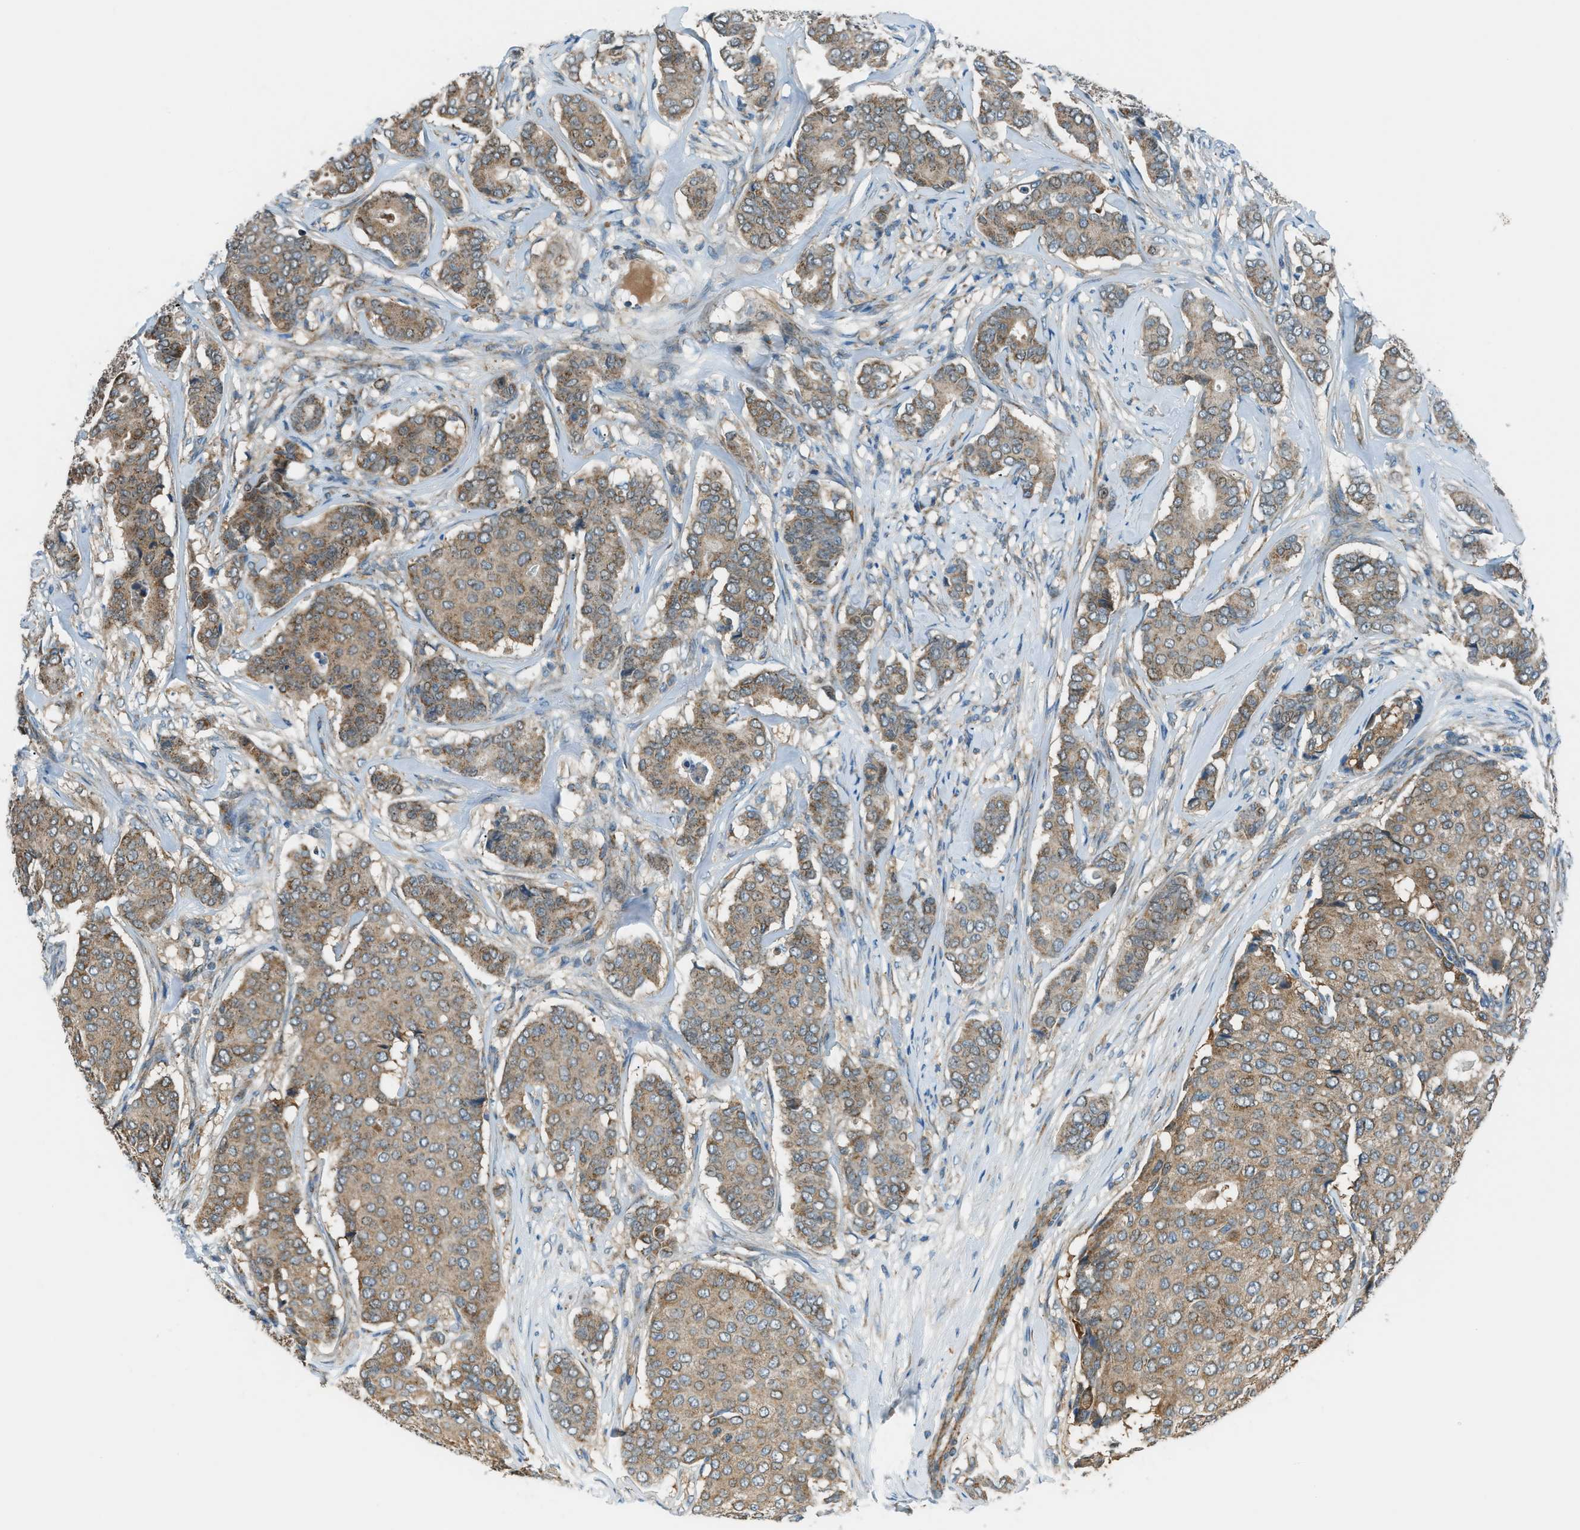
{"staining": {"intensity": "moderate", "quantity": "25%-75%", "location": "cytoplasmic/membranous"}, "tissue": "breast cancer", "cell_type": "Tumor cells", "image_type": "cancer", "snomed": [{"axis": "morphology", "description": "Duct carcinoma"}, {"axis": "topography", "description": "Breast"}], "caption": "Immunohistochemical staining of breast invasive ductal carcinoma demonstrates medium levels of moderate cytoplasmic/membranous staining in approximately 25%-75% of tumor cells. Nuclei are stained in blue.", "gene": "PIGG", "patient": {"sex": "female", "age": 75}}